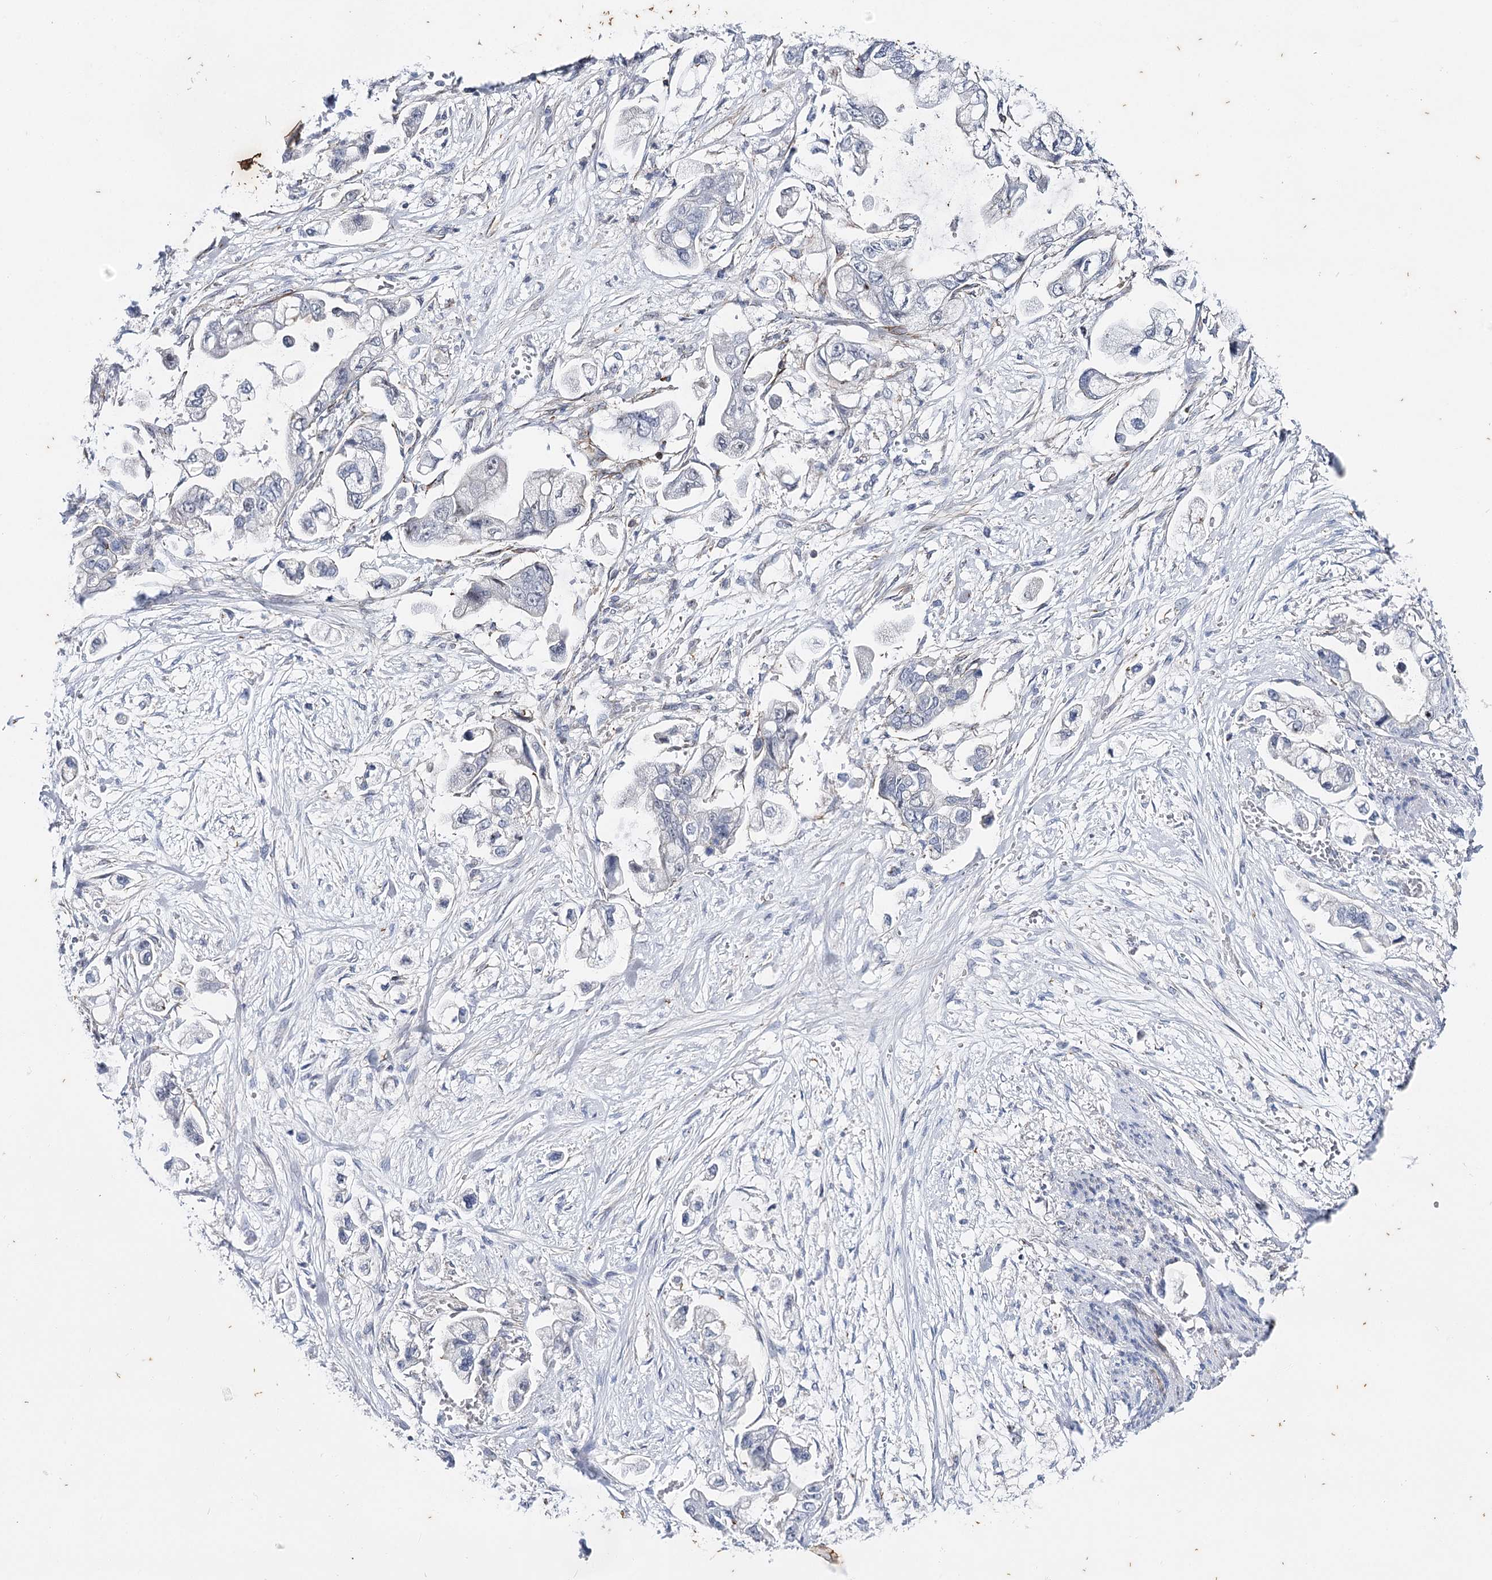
{"staining": {"intensity": "negative", "quantity": "none", "location": "none"}, "tissue": "stomach cancer", "cell_type": "Tumor cells", "image_type": "cancer", "snomed": [{"axis": "morphology", "description": "Adenocarcinoma, NOS"}, {"axis": "topography", "description": "Stomach"}], "caption": "Tumor cells show no significant staining in stomach adenocarcinoma. (Stains: DAB immunohistochemistry with hematoxylin counter stain, Microscopy: brightfield microscopy at high magnification).", "gene": "AGXT2", "patient": {"sex": "male", "age": 62}}